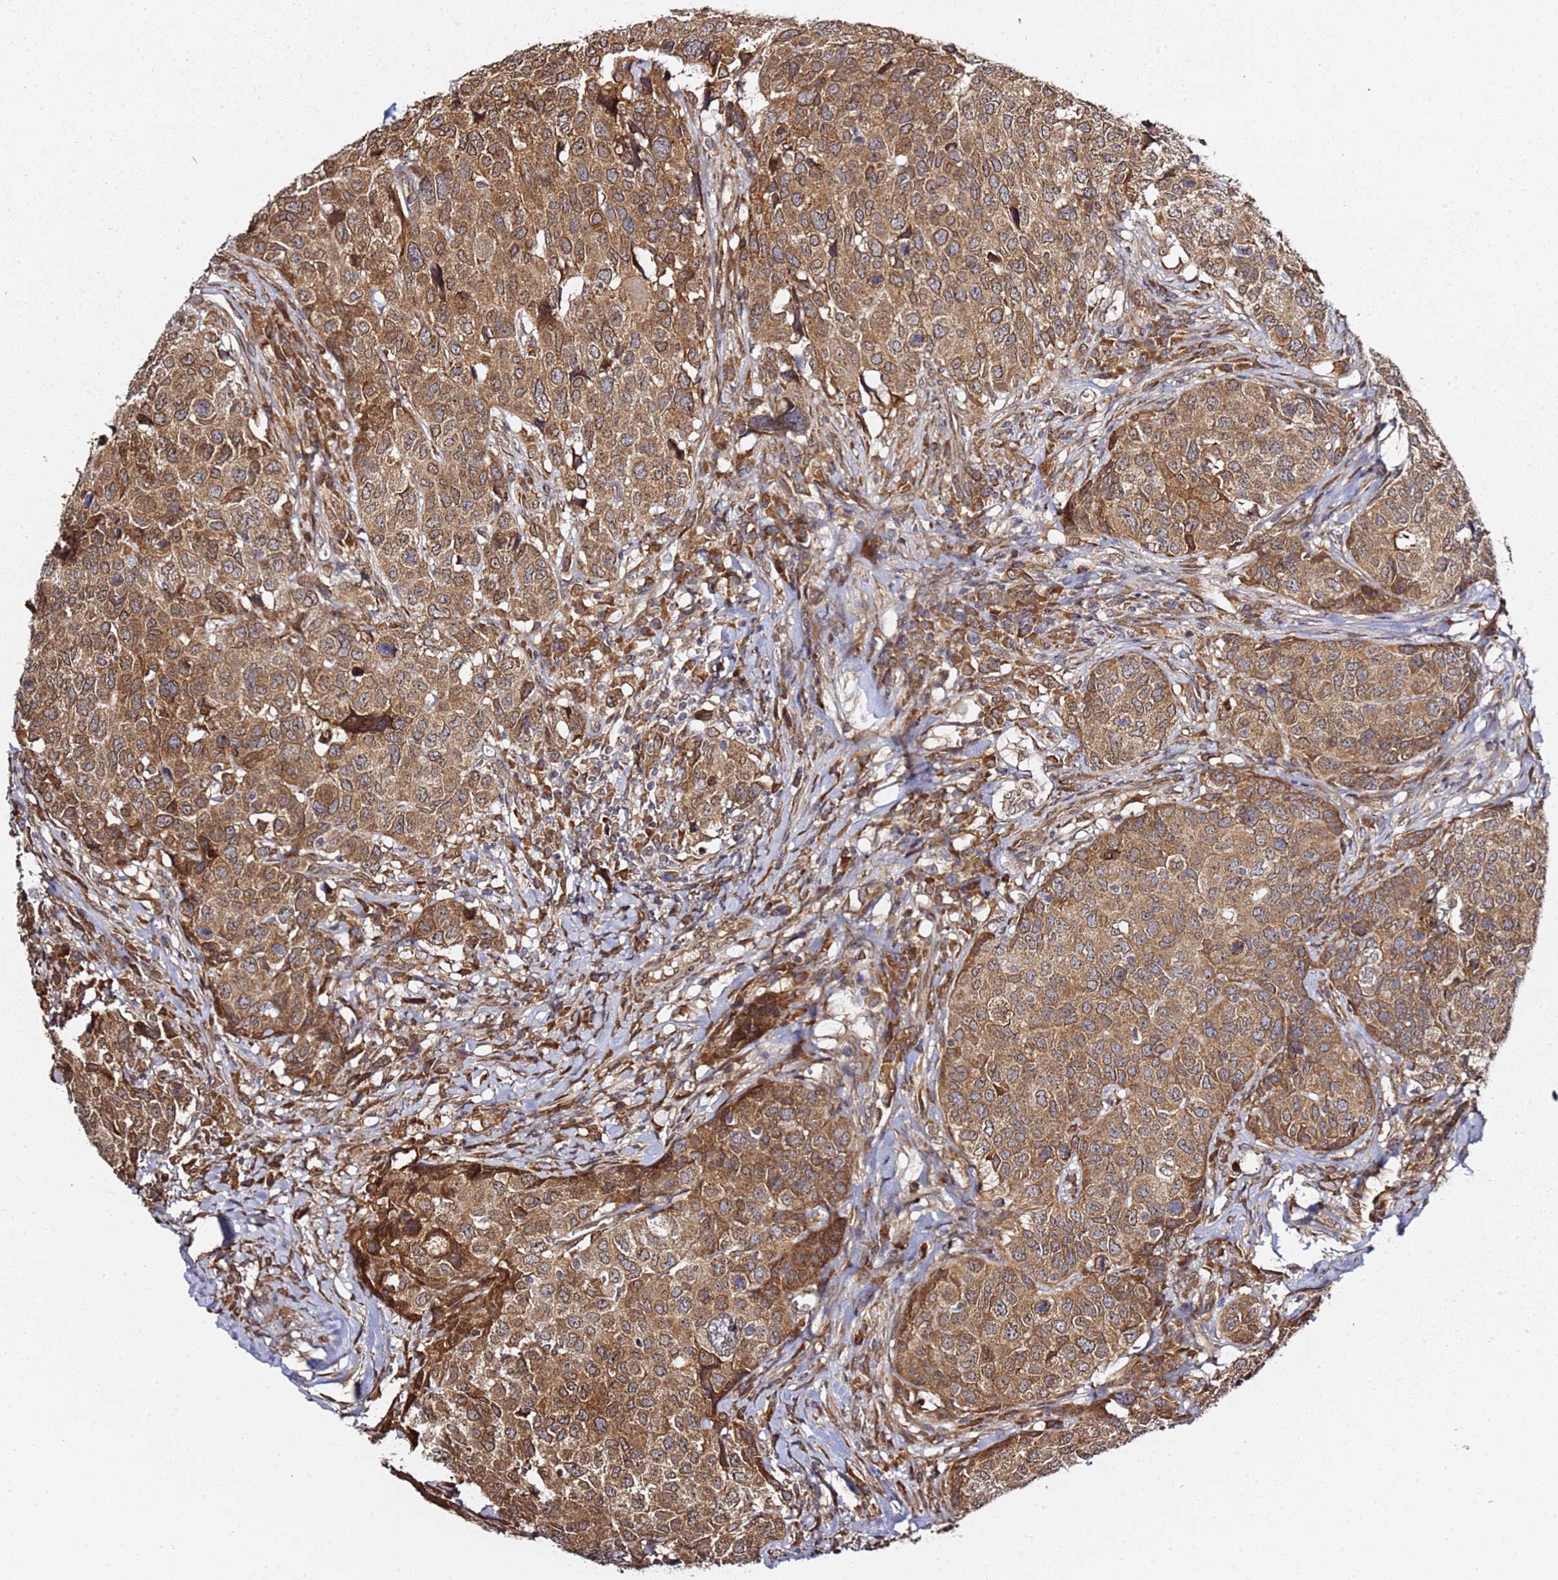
{"staining": {"intensity": "moderate", "quantity": ">75%", "location": "cytoplasmic/membranous"}, "tissue": "head and neck cancer", "cell_type": "Tumor cells", "image_type": "cancer", "snomed": [{"axis": "morphology", "description": "Squamous cell carcinoma, NOS"}, {"axis": "topography", "description": "Head-Neck"}], "caption": "Tumor cells demonstrate medium levels of moderate cytoplasmic/membranous expression in about >75% of cells in head and neck cancer (squamous cell carcinoma). (DAB (3,3'-diaminobenzidine) IHC with brightfield microscopy, high magnification).", "gene": "PRKAB2", "patient": {"sex": "male", "age": 66}}